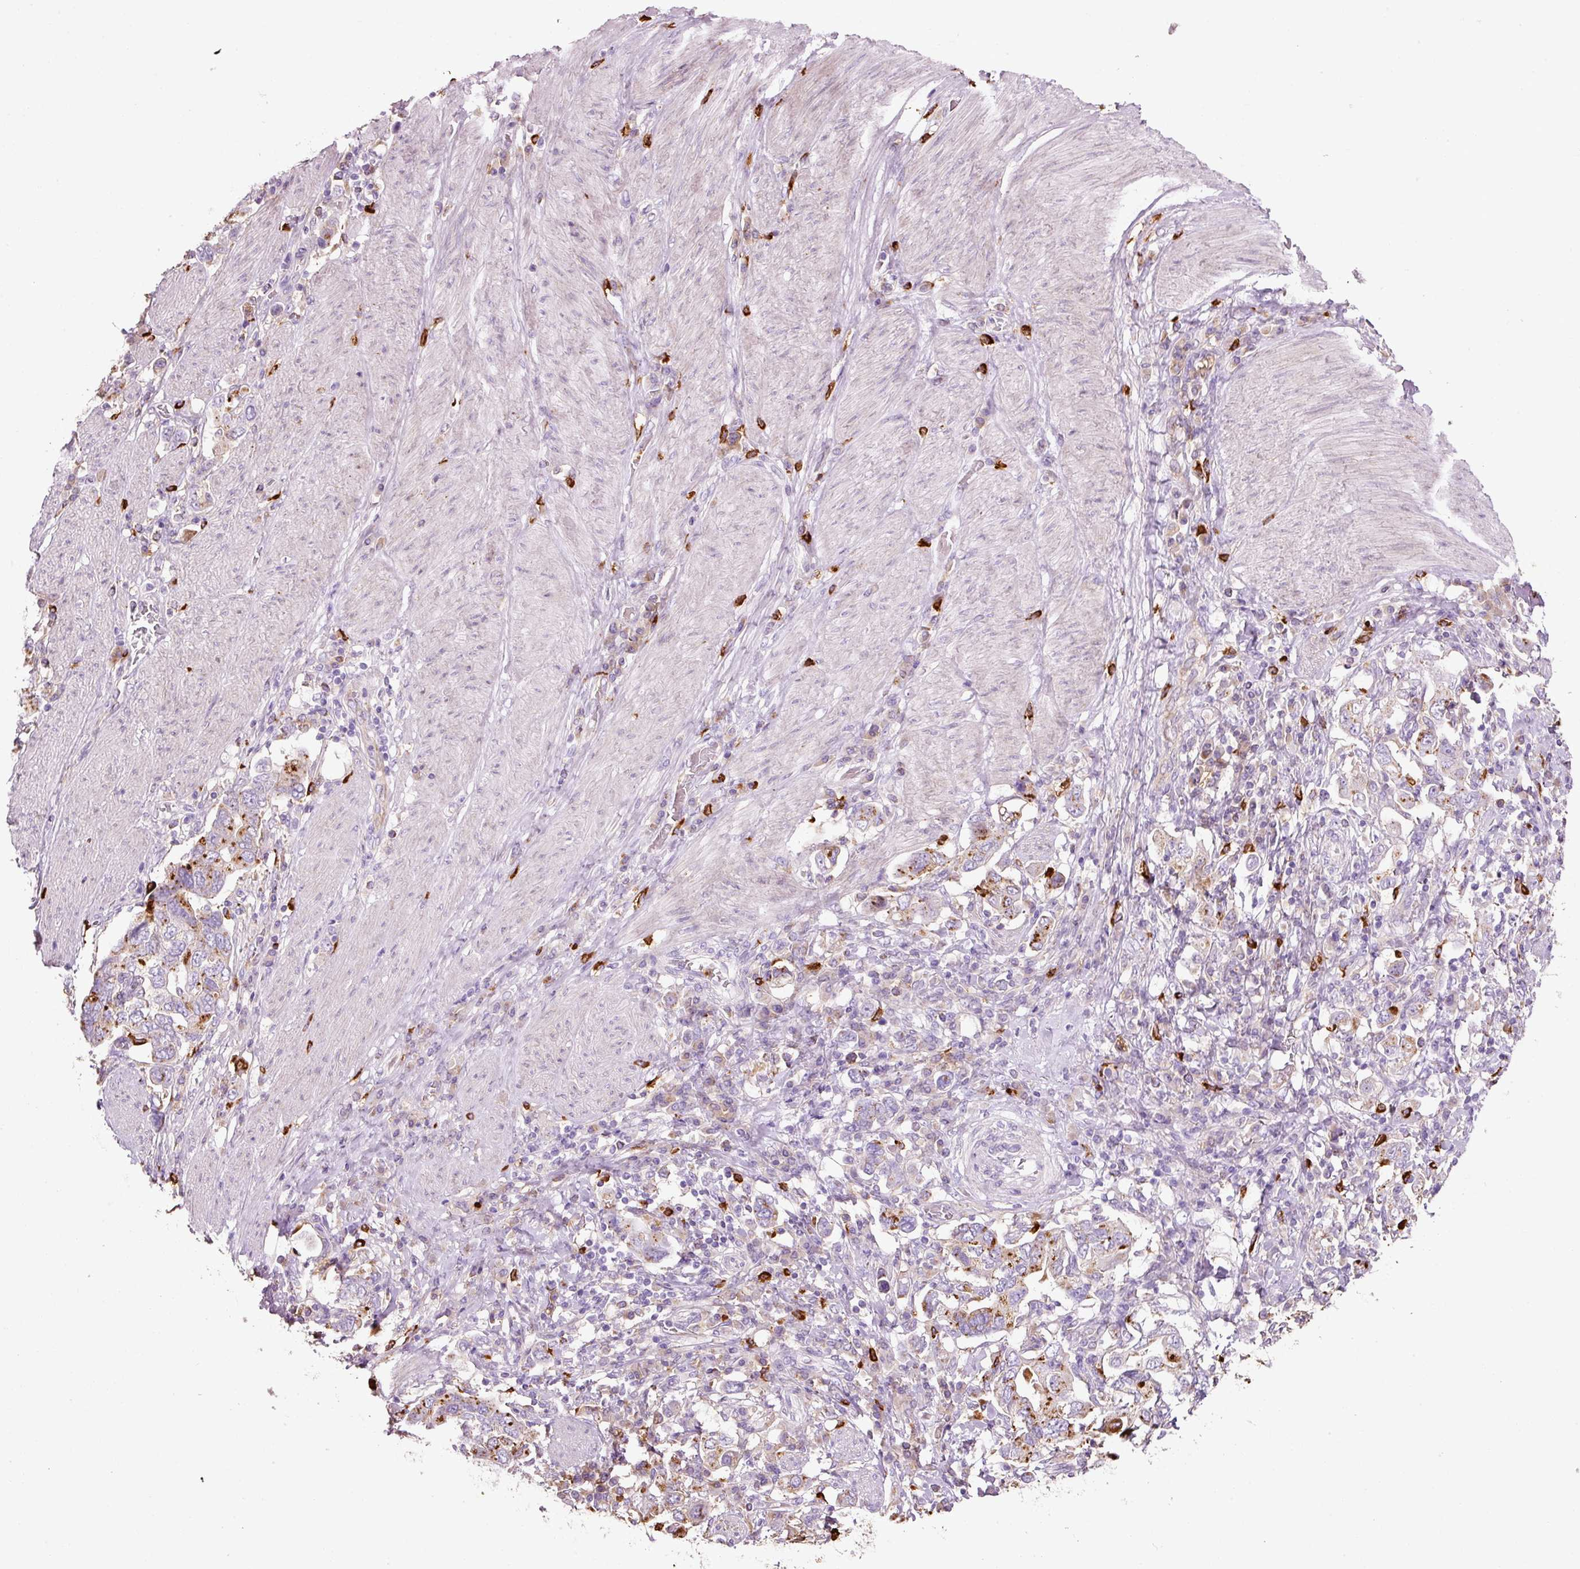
{"staining": {"intensity": "moderate", "quantity": "25%-75%", "location": "cytoplasmic/membranous"}, "tissue": "stomach cancer", "cell_type": "Tumor cells", "image_type": "cancer", "snomed": [{"axis": "morphology", "description": "Adenocarcinoma, NOS"}, {"axis": "topography", "description": "Stomach, upper"}, {"axis": "topography", "description": "Stomach"}], "caption": "This photomicrograph displays IHC staining of stomach cancer, with medium moderate cytoplasmic/membranous positivity in about 25%-75% of tumor cells.", "gene": "TMC8", "patient": {"sex": "male", "age": 62}}